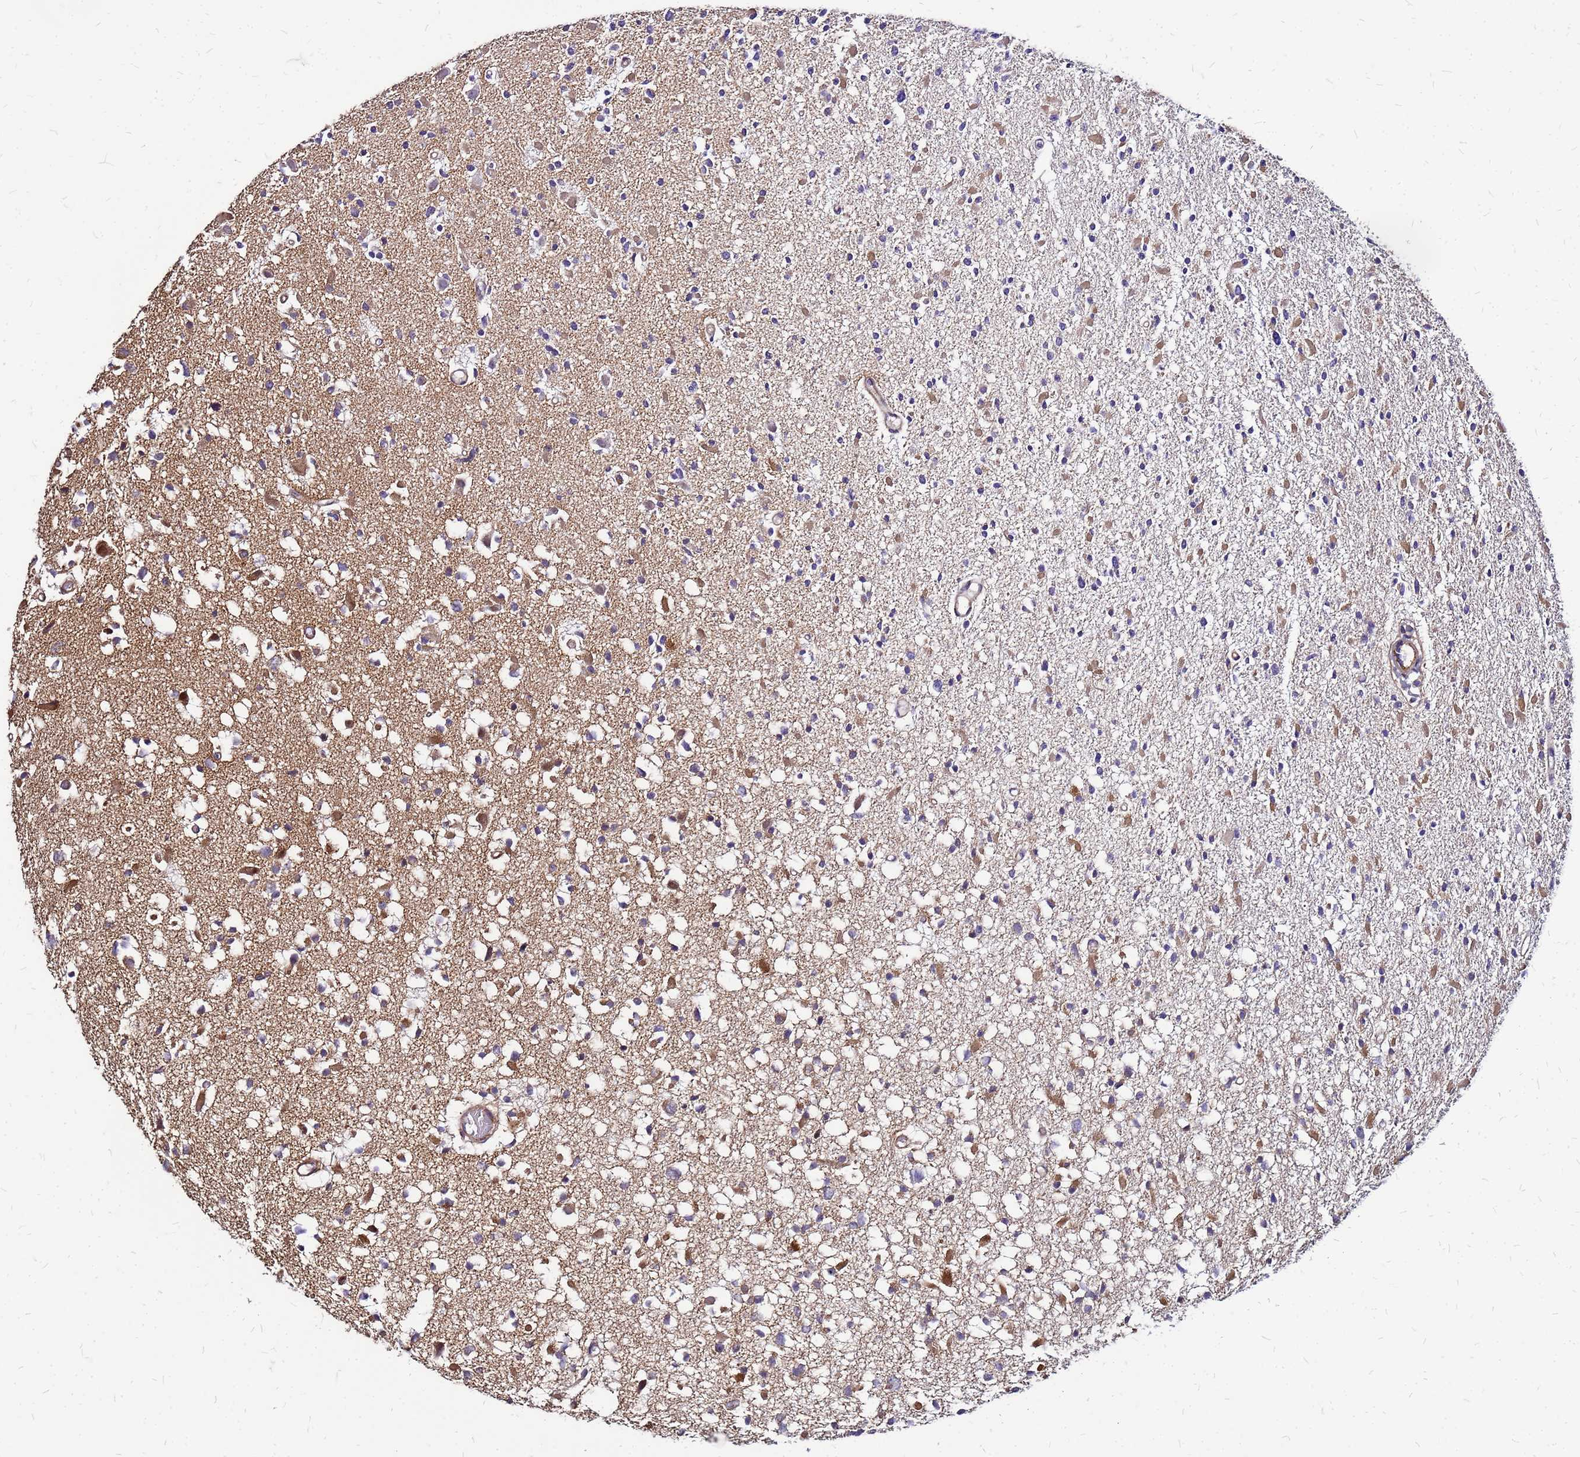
{"staining": {"intensity": "moderate", "quantity": "<25%", "location": "cytoplasmic/membranous"}, "tissue": "glioma", "cell_type": "Tumor cells", "image_type": "cancer", "snomed": [{"axis": "morphology", "description": "Glioma, malignant, Low grade"}, {"axis": "topography", "description": "Brain"}], "caption": "Immunohistochemistry (IHC) photomicrograph of human glioma stained for a protein (brown), which displays low levels of moderate cytoplasmic/membranous expression in about <25% of tumor cells.", "gene": "CYBC1", "patient": {"sex": "female", "age": 22}}